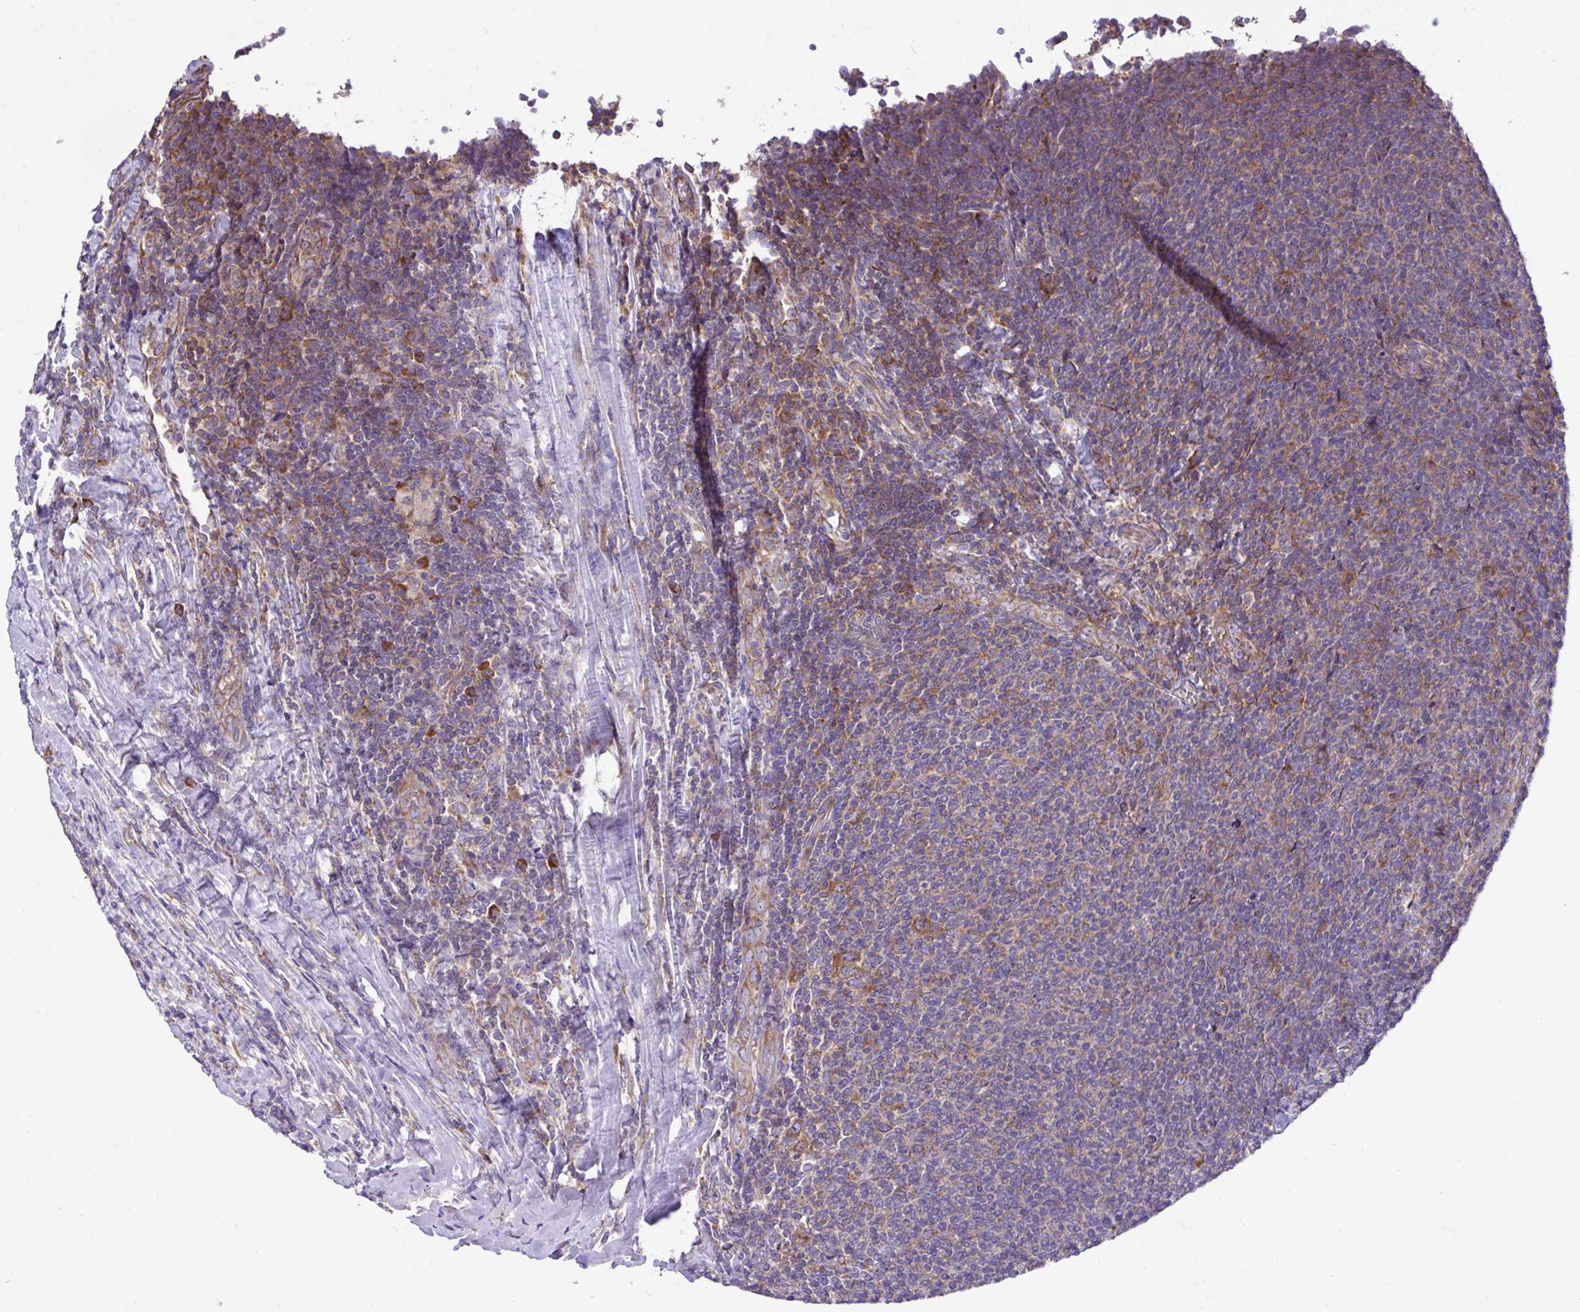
{"staining": {"intensity": "moderate", "quantity": "25%-75%", "location": "cytoplasmic/membranous"}, "tissue": "lymphoma", "cell_type": "Tumor cells", "image_type": "cancer", "snomed": [{"axis": "morphology", "description": "Malignant lymphoma, non-Hodgkin's type, Low grade"}, {"axis": "topography", "description": "Lymph node"}], "caption": "Human low-grade malignant lymphoma, non-Hodgkin's type stained for a protein (brown) reveals moderate cytoplasmic/membranous positive staining in about 25%-75% of tumor cells.", "gene": "RPL7", "patient": {"sex": "male", "age": 52}}